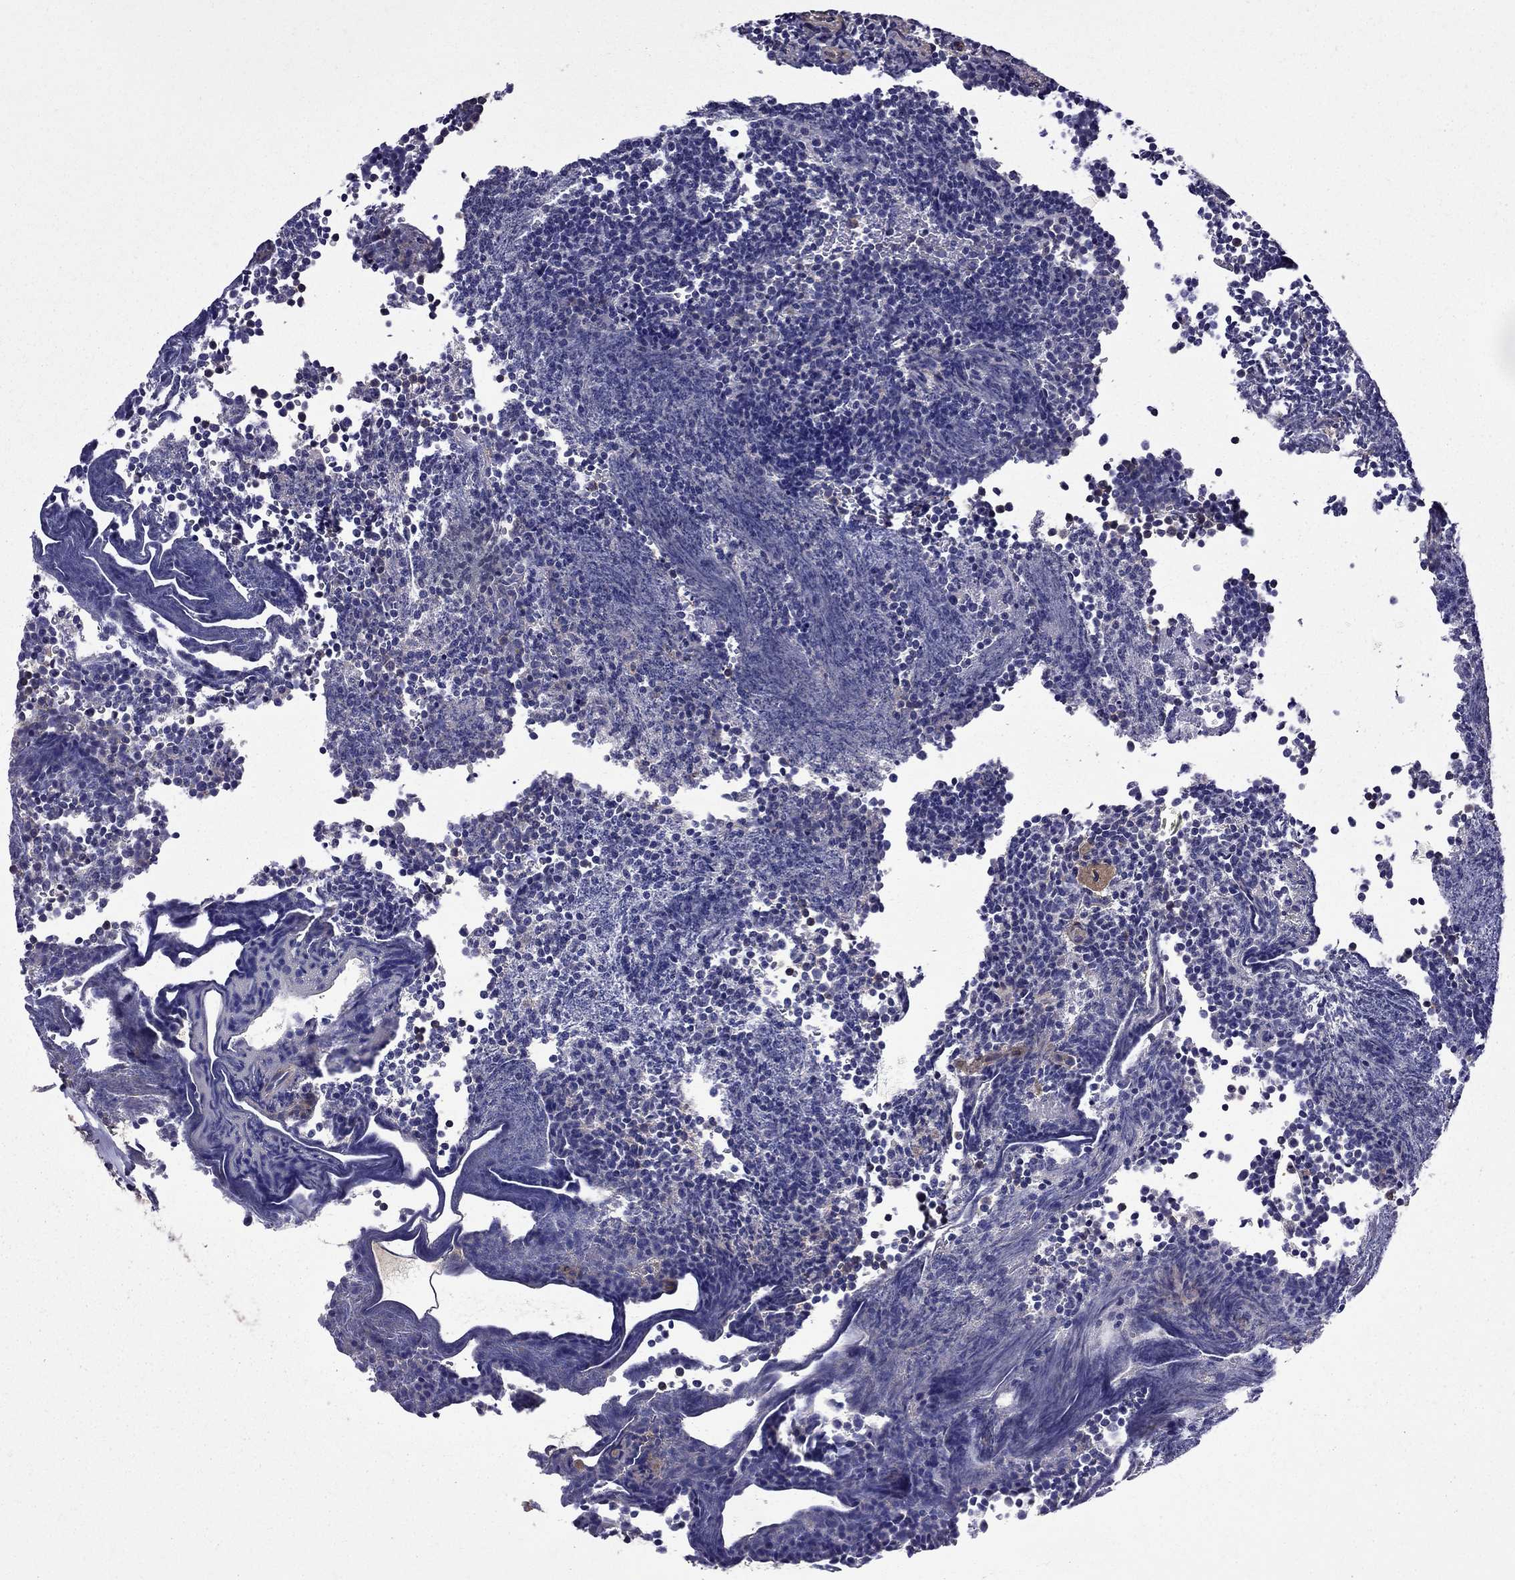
{"staining": {"intensity": "negative", "quantity": "none", "location": "none"}, "tissue": "lymphoma", "cell_type": "Tumor cells", "image_type": "cancer", "snomed": [{"axis": "morphology", "description": "Malignant lymphoma, non-Hodgkin's type, Low grade"}, {"axis": "topography", "description": "Brain"}], "caption": "The immunohistochemistry (IHC) histopathology image has no significant positivity in tumor cells of lymphoma tissue. (Brightfield microscopy of DAB immunohistochemistry at high magnification).", "gene": "ITGB1", "patient": {"sex": "female", "age": 66}}